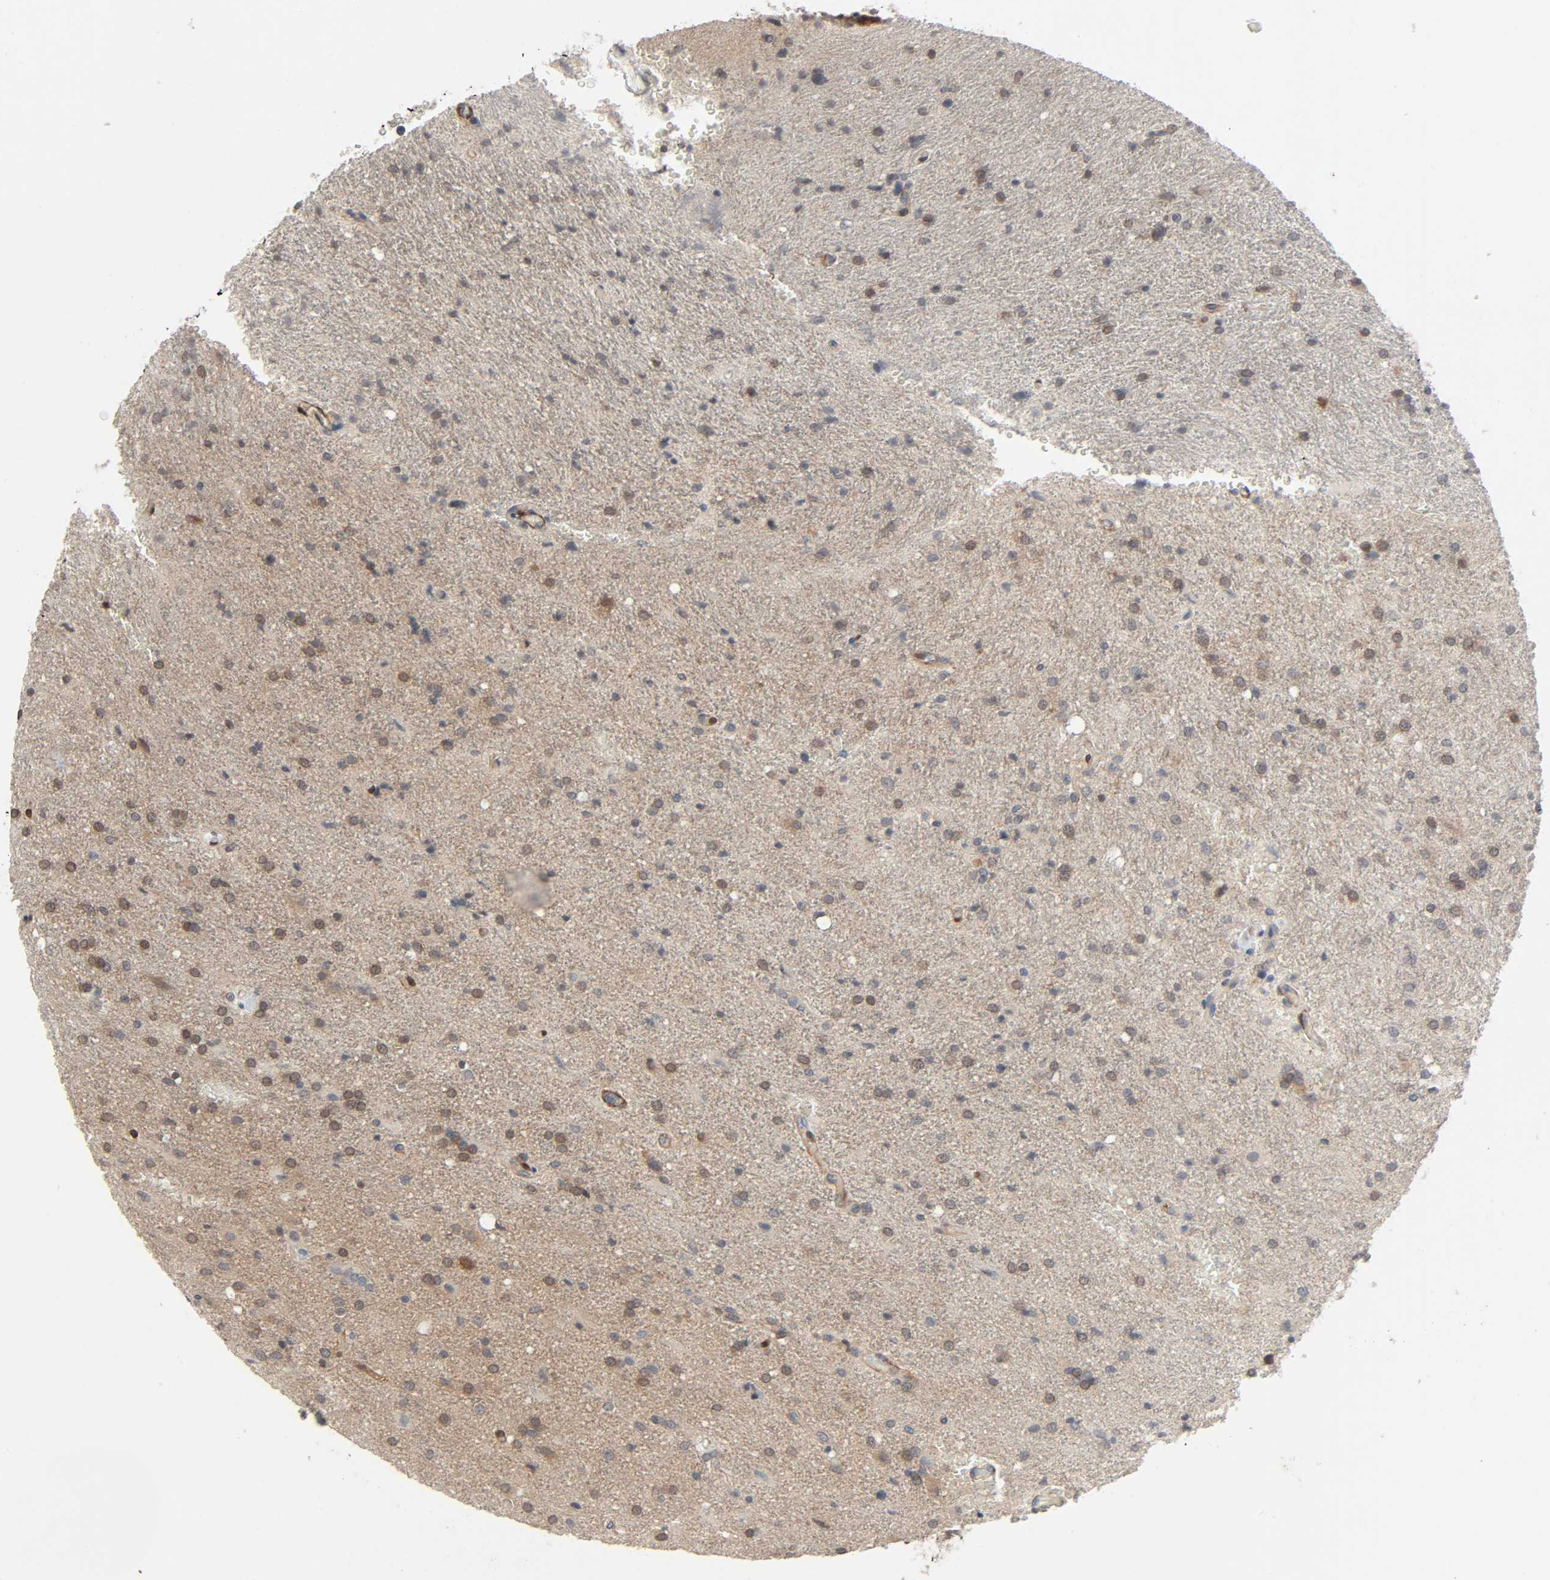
{"staining": {"intensity": "moderate", "quantity": "25%-75%", "location": "cytoplasmic/membranous"}, "tissue": "glioma", "cell_type": "Tumor cells", "image_type": "cancer", "snomed": [{"axis": "morphology", "description": "Normal tissue, NOS"}, {"axis": "morphology", "description": "Glioma, malignant, High grade"}, {"axis": "topography", "description": "Cerebral cortex"}], "caption": "Glioma stained with DAB immunohistochemistry exhibits medium levels of moderate cytoplasmic/membranous staining in about 25%-75% of tumor cells.", "gene": "PTK2", "patient": {"sex": "male", "age": 56}}